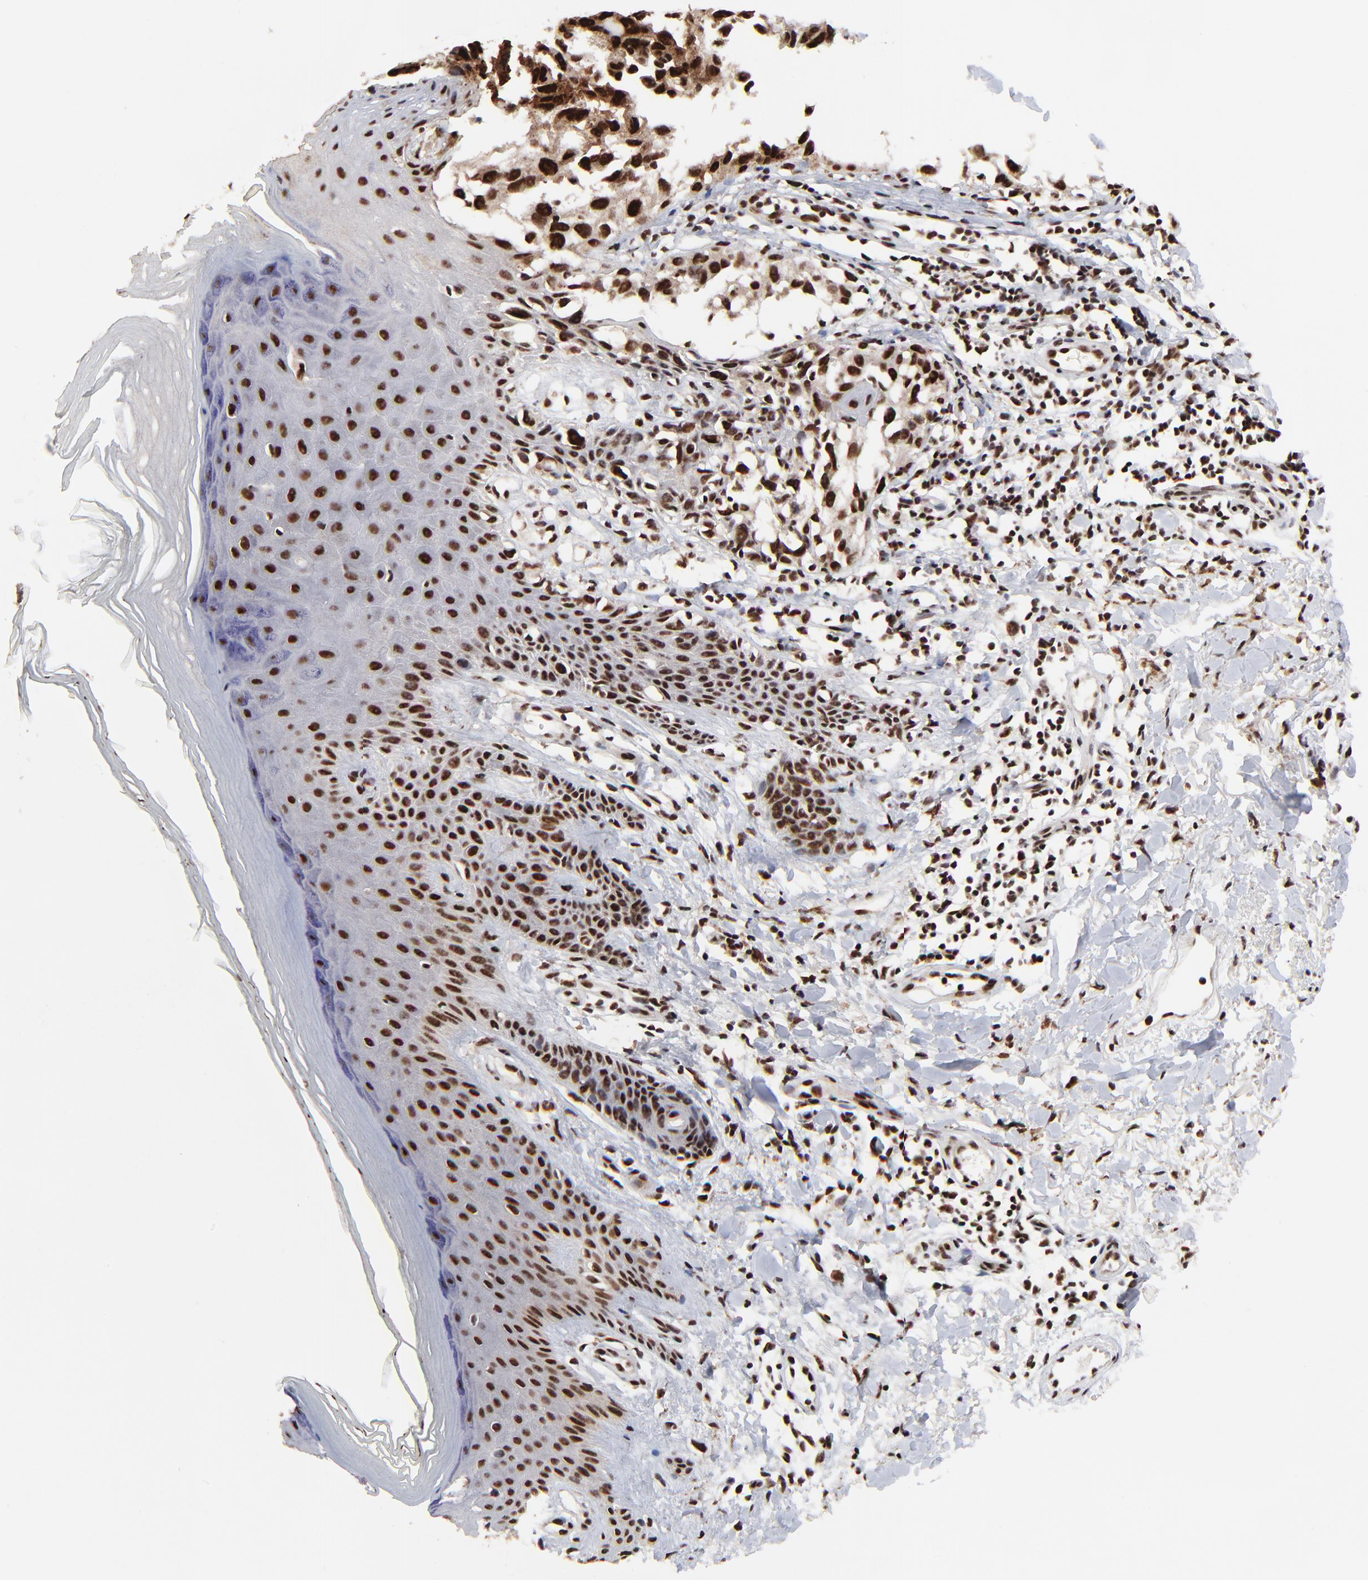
{"staining": {"intensity": "strong", "quantity": ">75%", "location": "nuclear"}, "tissue": "melanoma", "cell_type": "Tumor cells", "image_type": "cancer", "snomed": [{"axis": "morphology", "description": "Malignant melanoma, NOS"}, {"axis": "topography", "description": "Skin"}], "caption": "Strong nuclear expression is seen in approximately >75% of tumor cells in melanoma. (IHC, brightfield microscopy, high magnification).", "gene": "RBM22", "patient": {"sex": "female", "age": 77}}